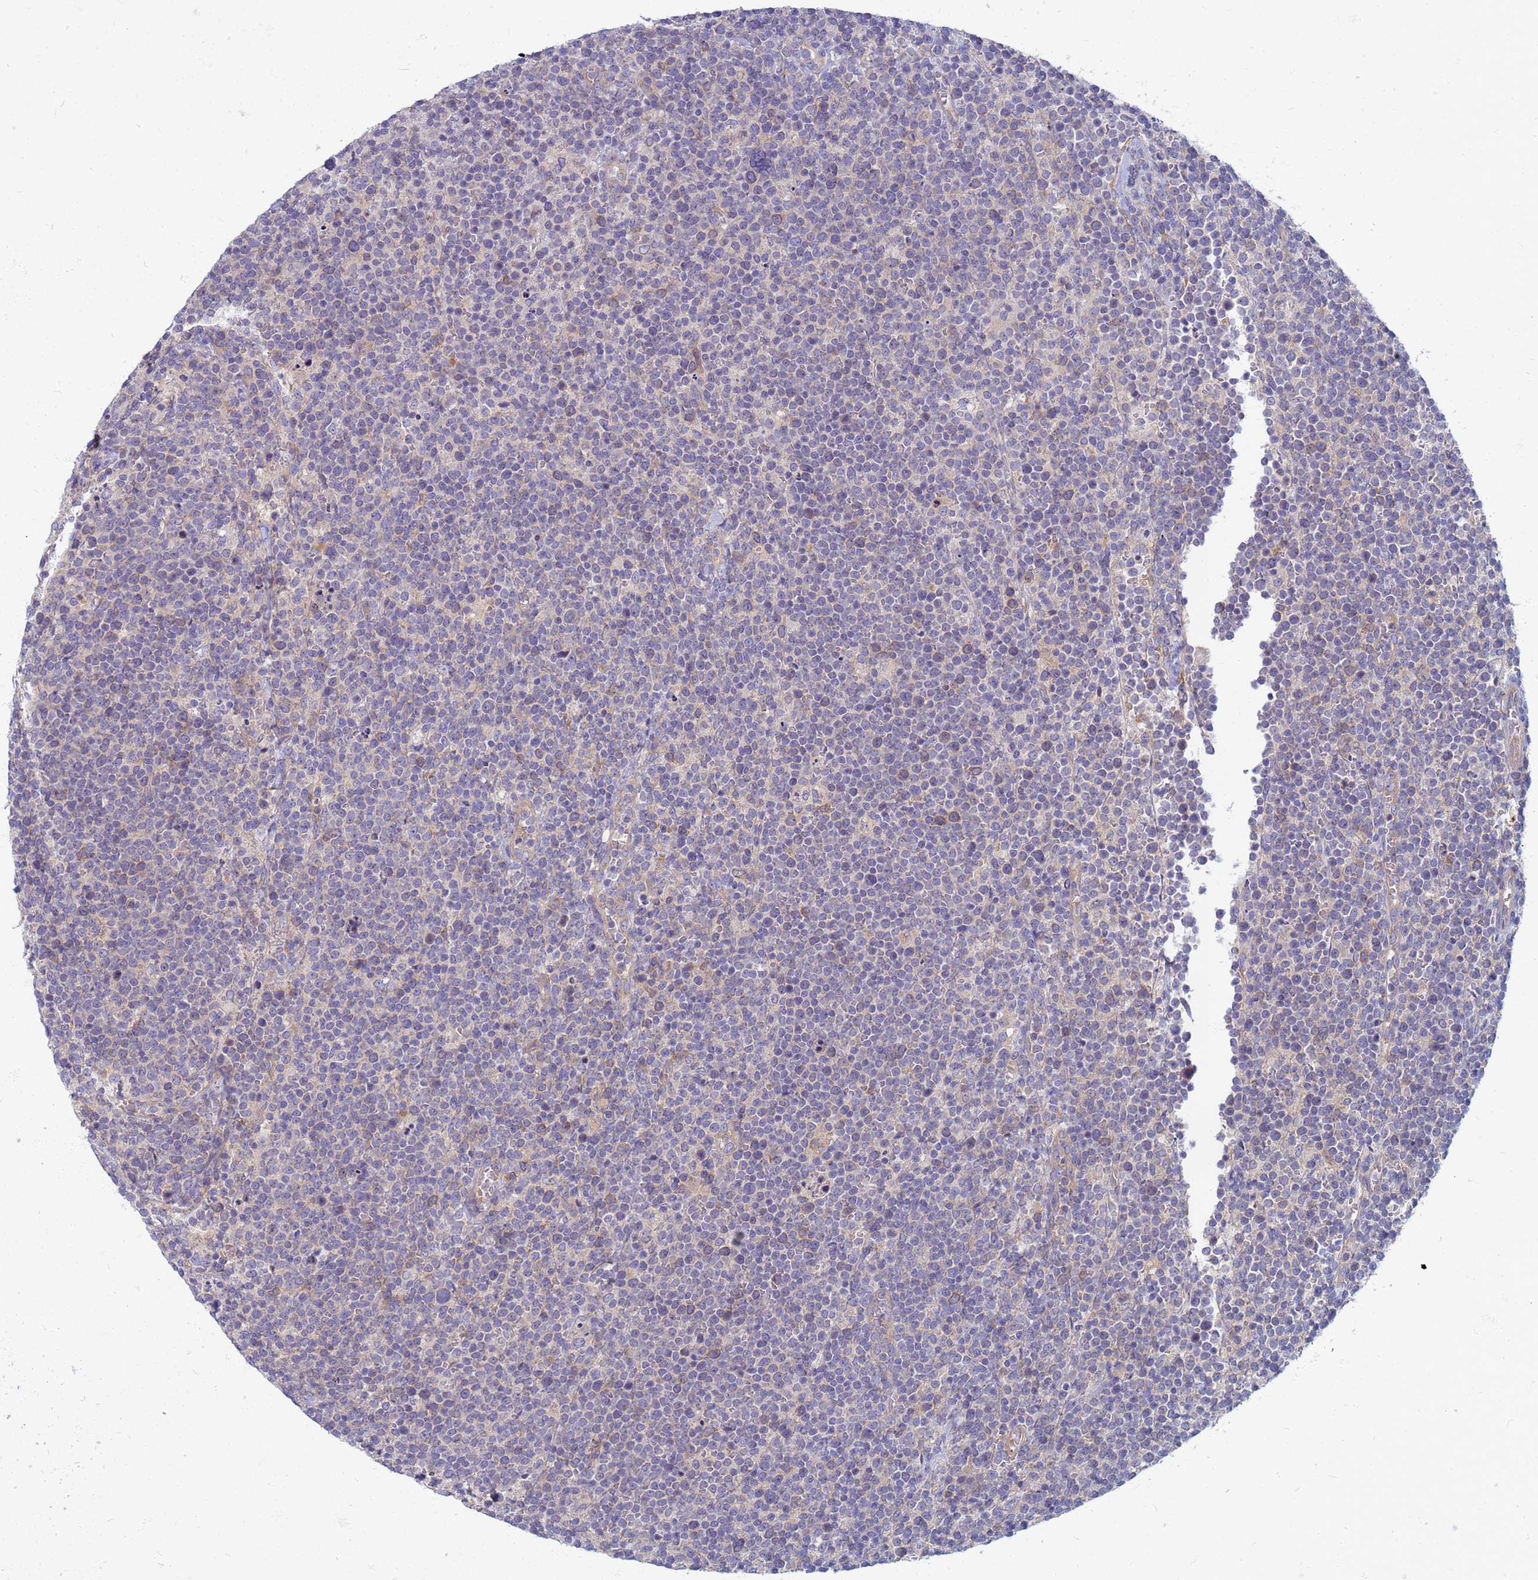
{"staining": {"intensity": "negative", "quantity": "none", "location": "none"}, "tissue": "lymphoma", "cell_type": "Tumor cells", "image_type": "cancer", "snomed": [{"axis": "morphology", "description": "Malignant lymphoma, non-Hodgkin's type, High grade"}, {"axis": "topography", "description": "Lymph node"}], "caption": "Tumor cells are negative for brown protein staining in malignant lymphoma, non-Hodgkin's type (high-grade). The staining is performed using DAB brown chromogen with nuclei counter-stained in using hematoxylin.", "gene": "EEA1", "patient": {"sex": "male", "age": 61}}